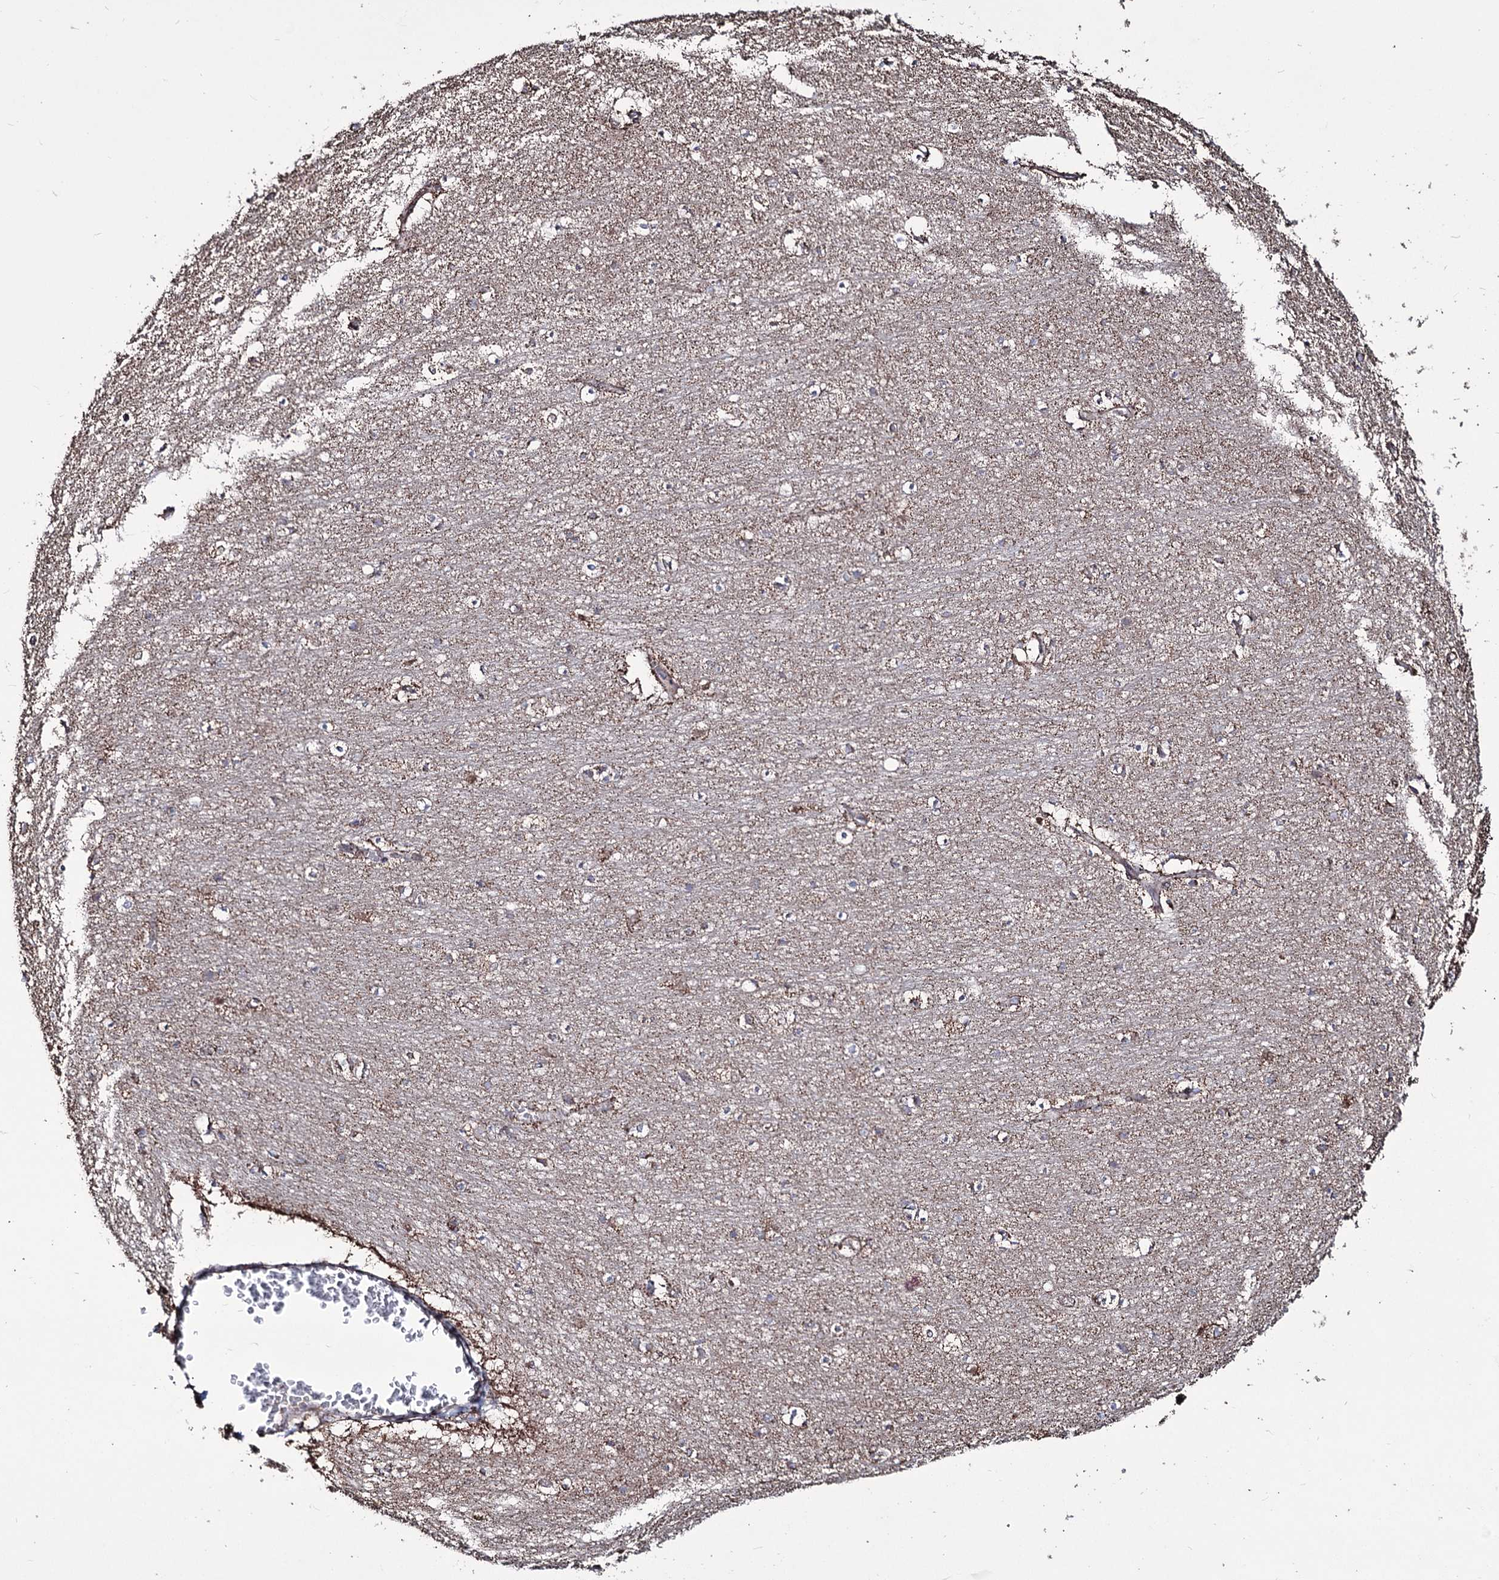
{"staining": {"intensity": "weak", "quantity": "<25%", "location": "cytoplasmic/membranous"}, "tissue": "hippocampus", "cell_type": "Glial cells", "image_type": "normal", "snomed": [{"axis": "morphology", "description": "Normal tissue, NOS"}, {"axis": "topography", "description": "Hippocampus"}], "caption": "This is an IHC image of normal human hippocampus. There is no positivity in glial cells.", "gene": "CREB3L4", "patient": {"sex": "female", "age": 64}}